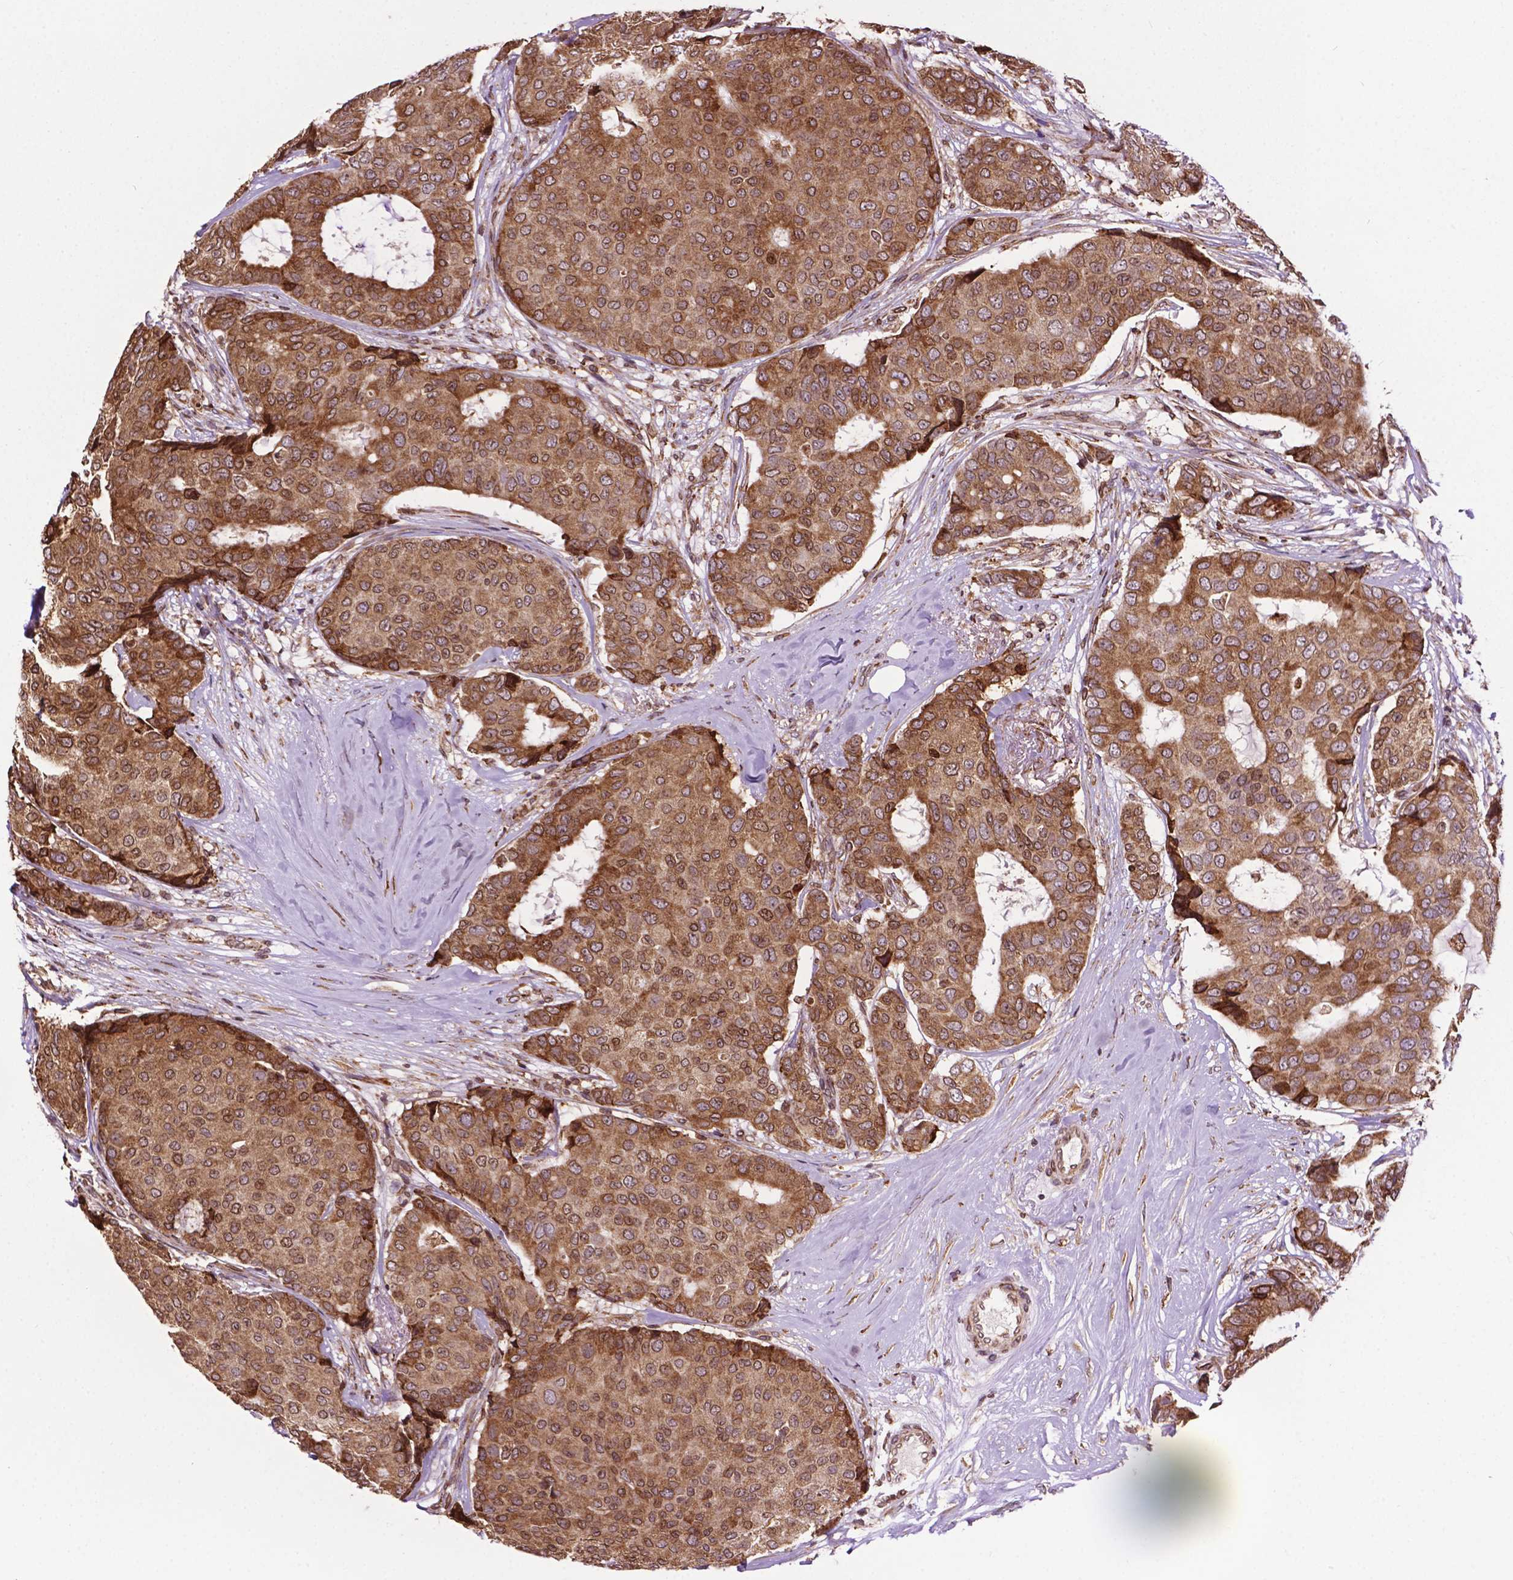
{"staining": {"intensity": "moderate", "quantity": ">75%", "location": "cytoplasmic/membranous,nuclear"}, "tissue": "breast cancer", "cell_type": "Tumor cells", "image_type": "cancer", "snomed": [{"axis": "morphology", "description": "Duct carcinoma"}, {"axis": "topography", "description": "Breast"}], "caption": "Immunohistochemistry (IHC) of invasive ductal carcinoma (breast) reveals medium levels of moderate cytoplasmic/membranous and nuclear positivity in about >75% of tumor cells.", "gene": "GANAB", "patient": {"sex": "female", "age": 75}}